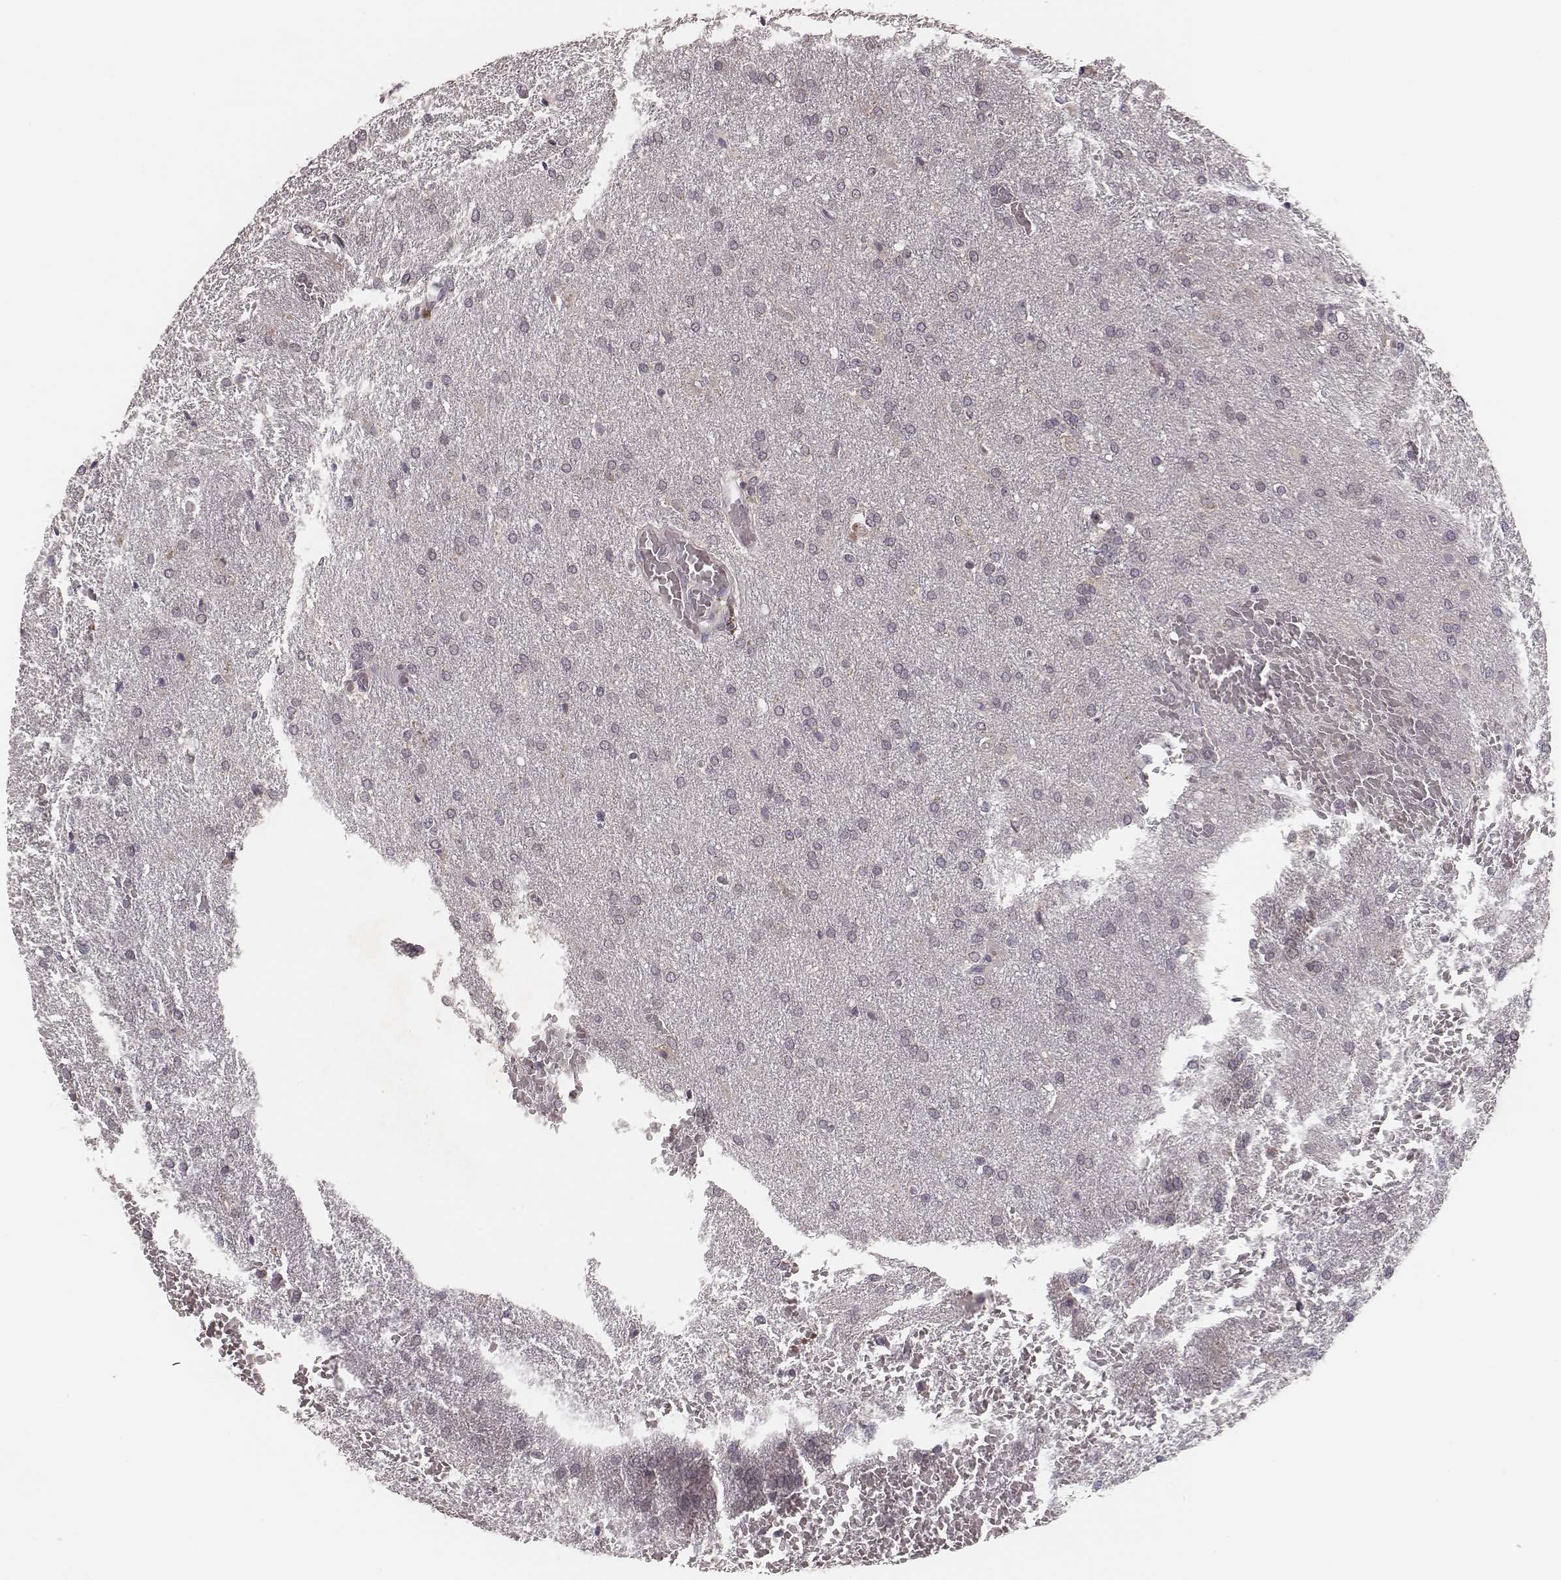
{"staining": {"intensity": "negative", "quantity": "none", "location": "none"}, "tissue": "glioma", "cell_type": "Tumor cells", "image_type": "cancer", "snomed": [{"axis": "morphology", "description": "Glioma, malignant, High grade"}, {"axis": "topography", "description": "Brain"}], "caption": "This is an immunohistochemistry histopathology image of human malignant glioma (high-grade). There is no expression in tumor cells.", "gene": "P2RX5", "patient": {"sex": "male", "age": 68}}